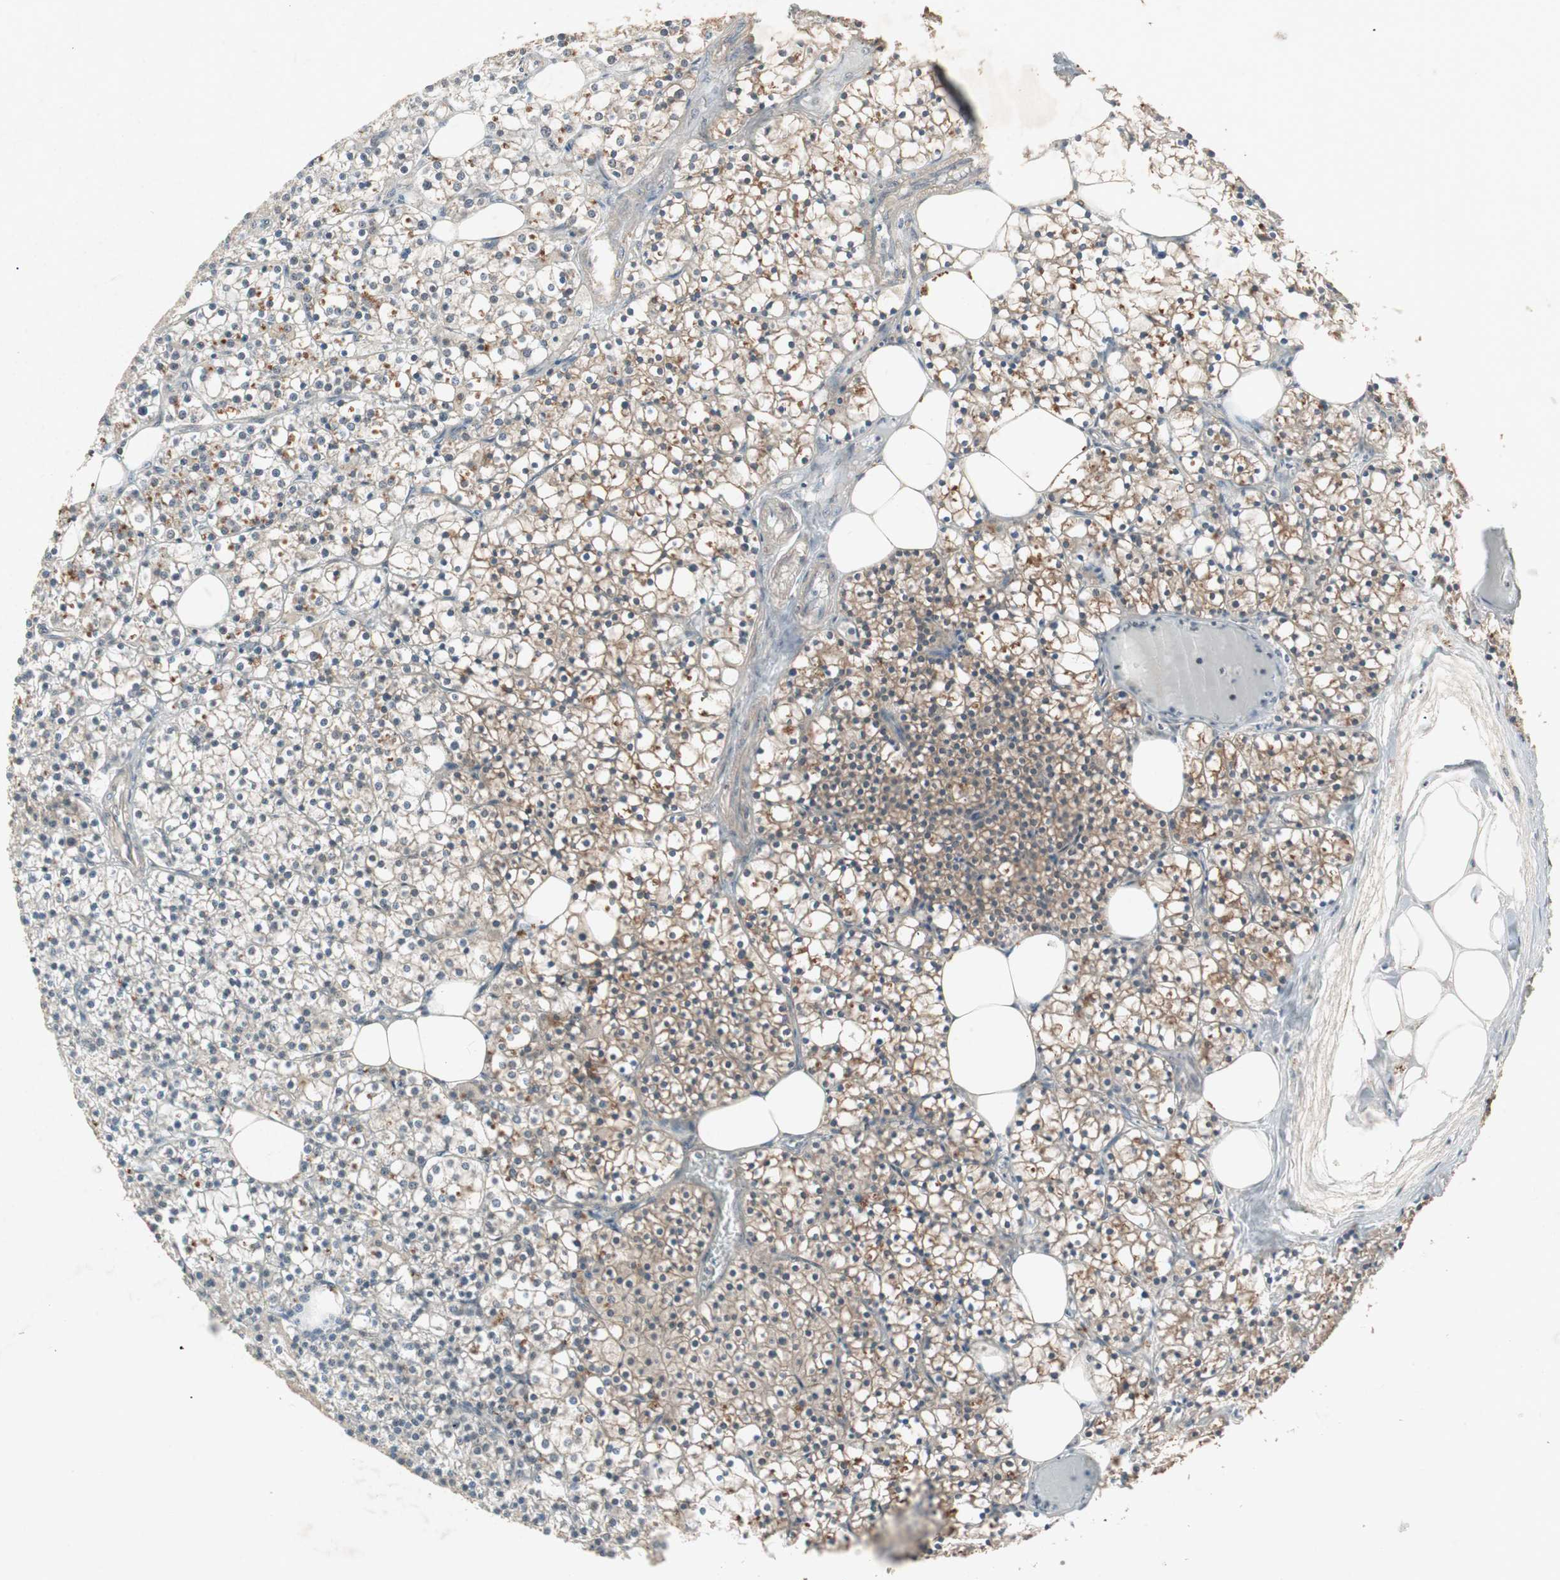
{"staining": {"intensity": "moderate", "quantity": "25%-75%", "location": "cytoplasmic/membranous"}, "tissue": "parathyroid gland", "cell_type": "Glandular cells", "image_type": "normal", "snomed": [{"axis": "morphology", "description": "Normal tissue, NOS"}, {"axis": "topography", "description": "Parathyroid gland"}], "caption": "Parathyroid gland stained for a protein reveals moderate cytoplasmic/membranous positivity in glandular cells. (brown staining indicates protein expression, while blue staining denotes nuclei).", "gene": "GART", "patient": {"sex": "female", "age": 63}}